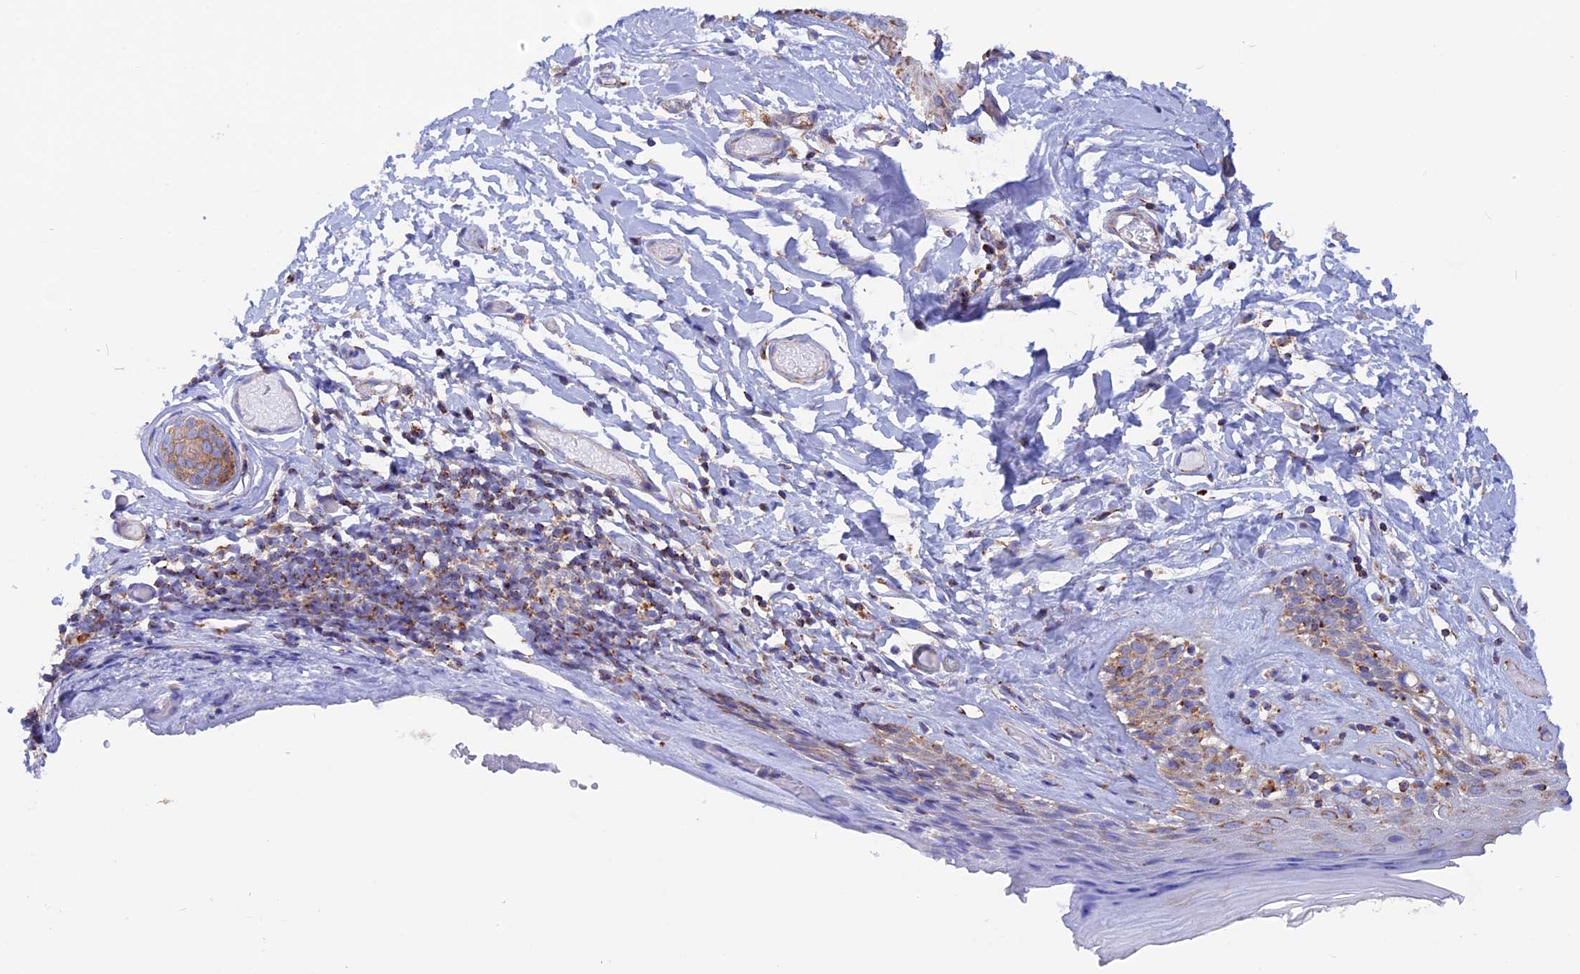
{"staining": {"intensity": "strong", "quantity": "<25%", "location": "cytoplasmic/membranous"}, "tissue": "skin", "cell_type": "Epidermal cells", "image_type": "normal", "snomed": [{"axis": "morphology", "description": "Normal tissue, NOS"}, {"axis": "topography", "description": "Adipose tissue"}, {"axis": "topography", "description": "Vascular tissue"}, {"axis": "topography", "description": "Vulva"}, {"axis": "topography", "description": "Peripheral nerve tissue"}], "caption": "Immunohistochemistry of normal skin reveals medium levels of strong cytoplasmic/membranous positivity in about <25% of epidermal cells. (IHC, brightfield microscopy, high magnification).", "gene": "GCDH", "patient": {"sex": "female", "age": 86}}